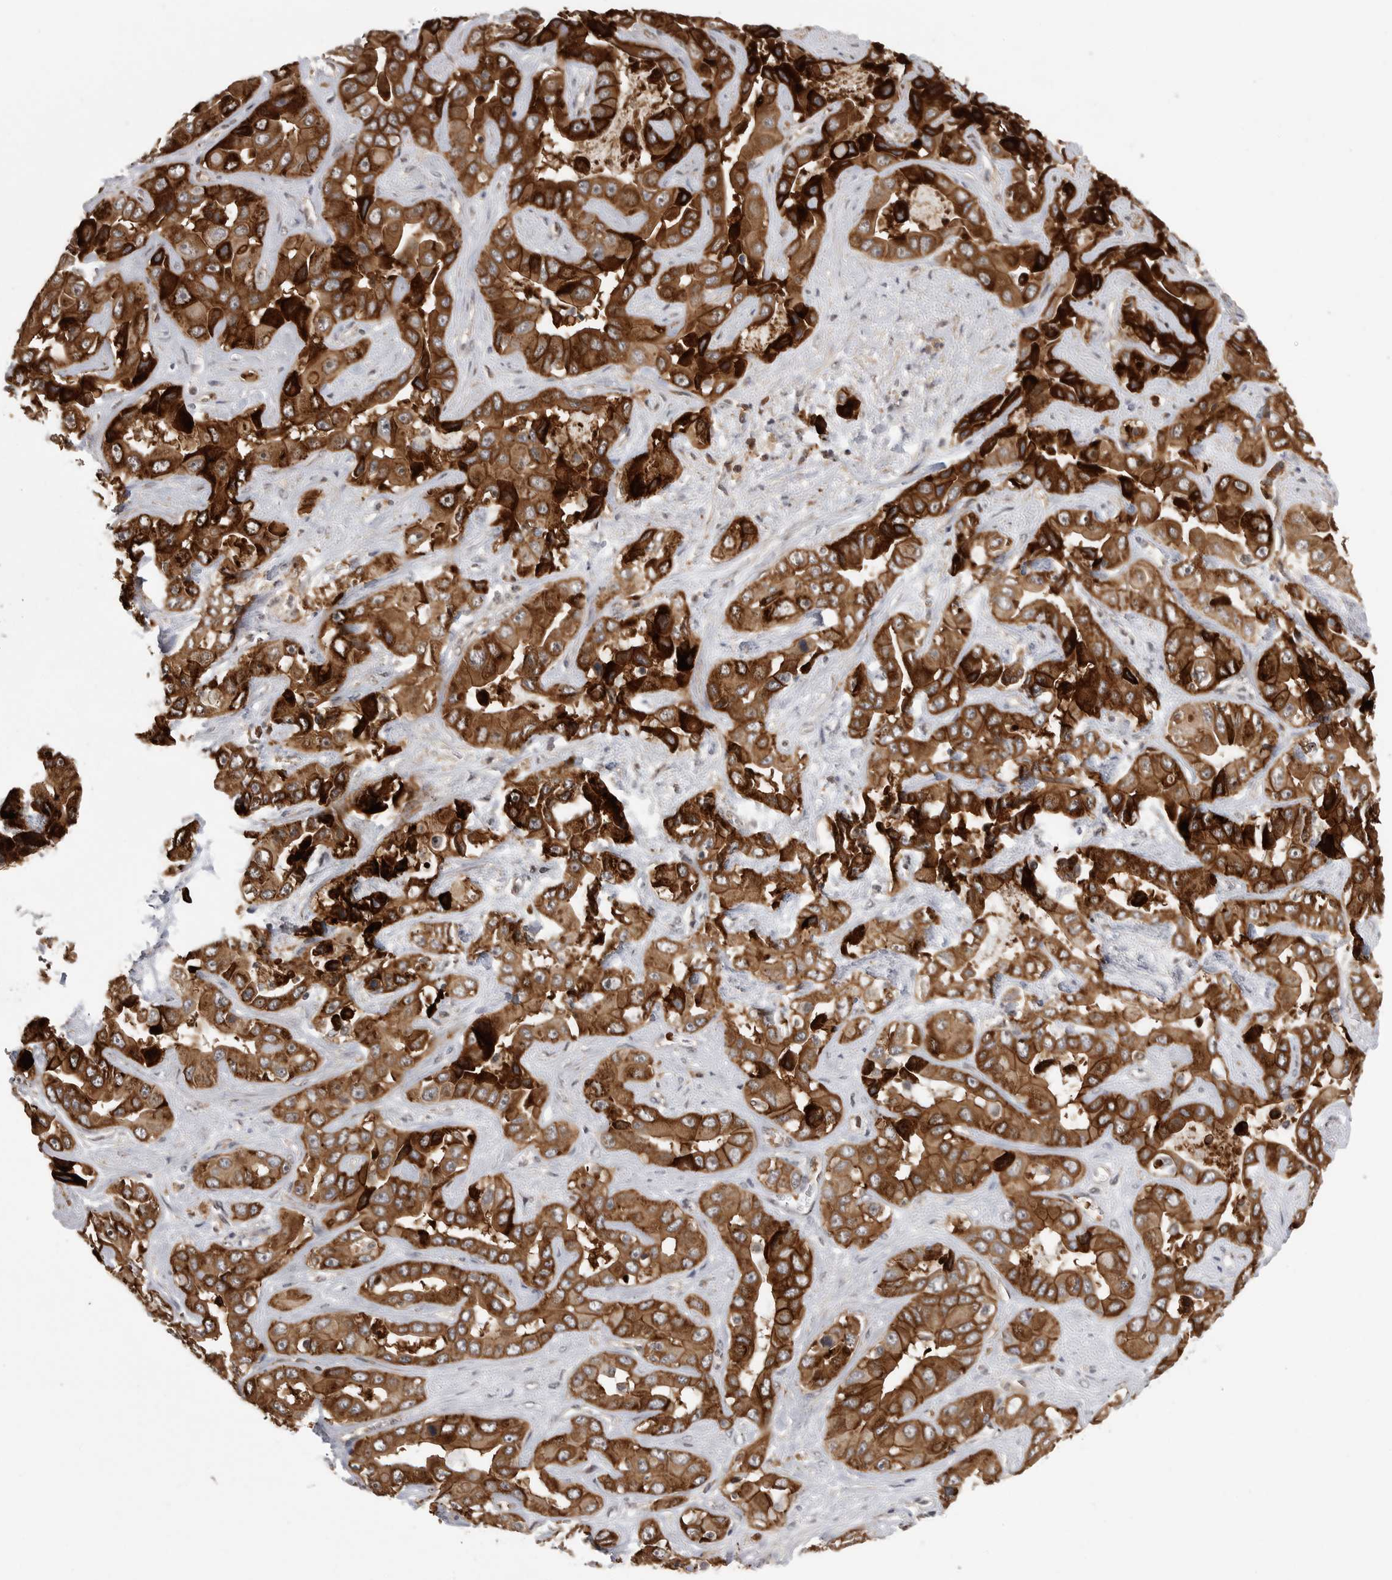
{"staining": {"intensity": "strong", "quantity": ">75%", "location": "cytoplasmic/membranous"}, "tissue": "liver cancer", "cell_type": "Tumor cells", "image_type": "cancer", "snomed": [{"axis": "morphology", "description": "Cholangiocarcinoma"}, {"axis": "topography", "description": "Liver"}], "caption": "The photomicrograph displays a brown stain indicating the presence of a protein in the cytoplasmic/membranous of tumor cells in cholangiocarcinoma (liver). The protein of interest is shown in brown color, while the nuclei are stained blue.", "gene": "NECTIN1", "patient": {"sex": "female", "age": 52}}